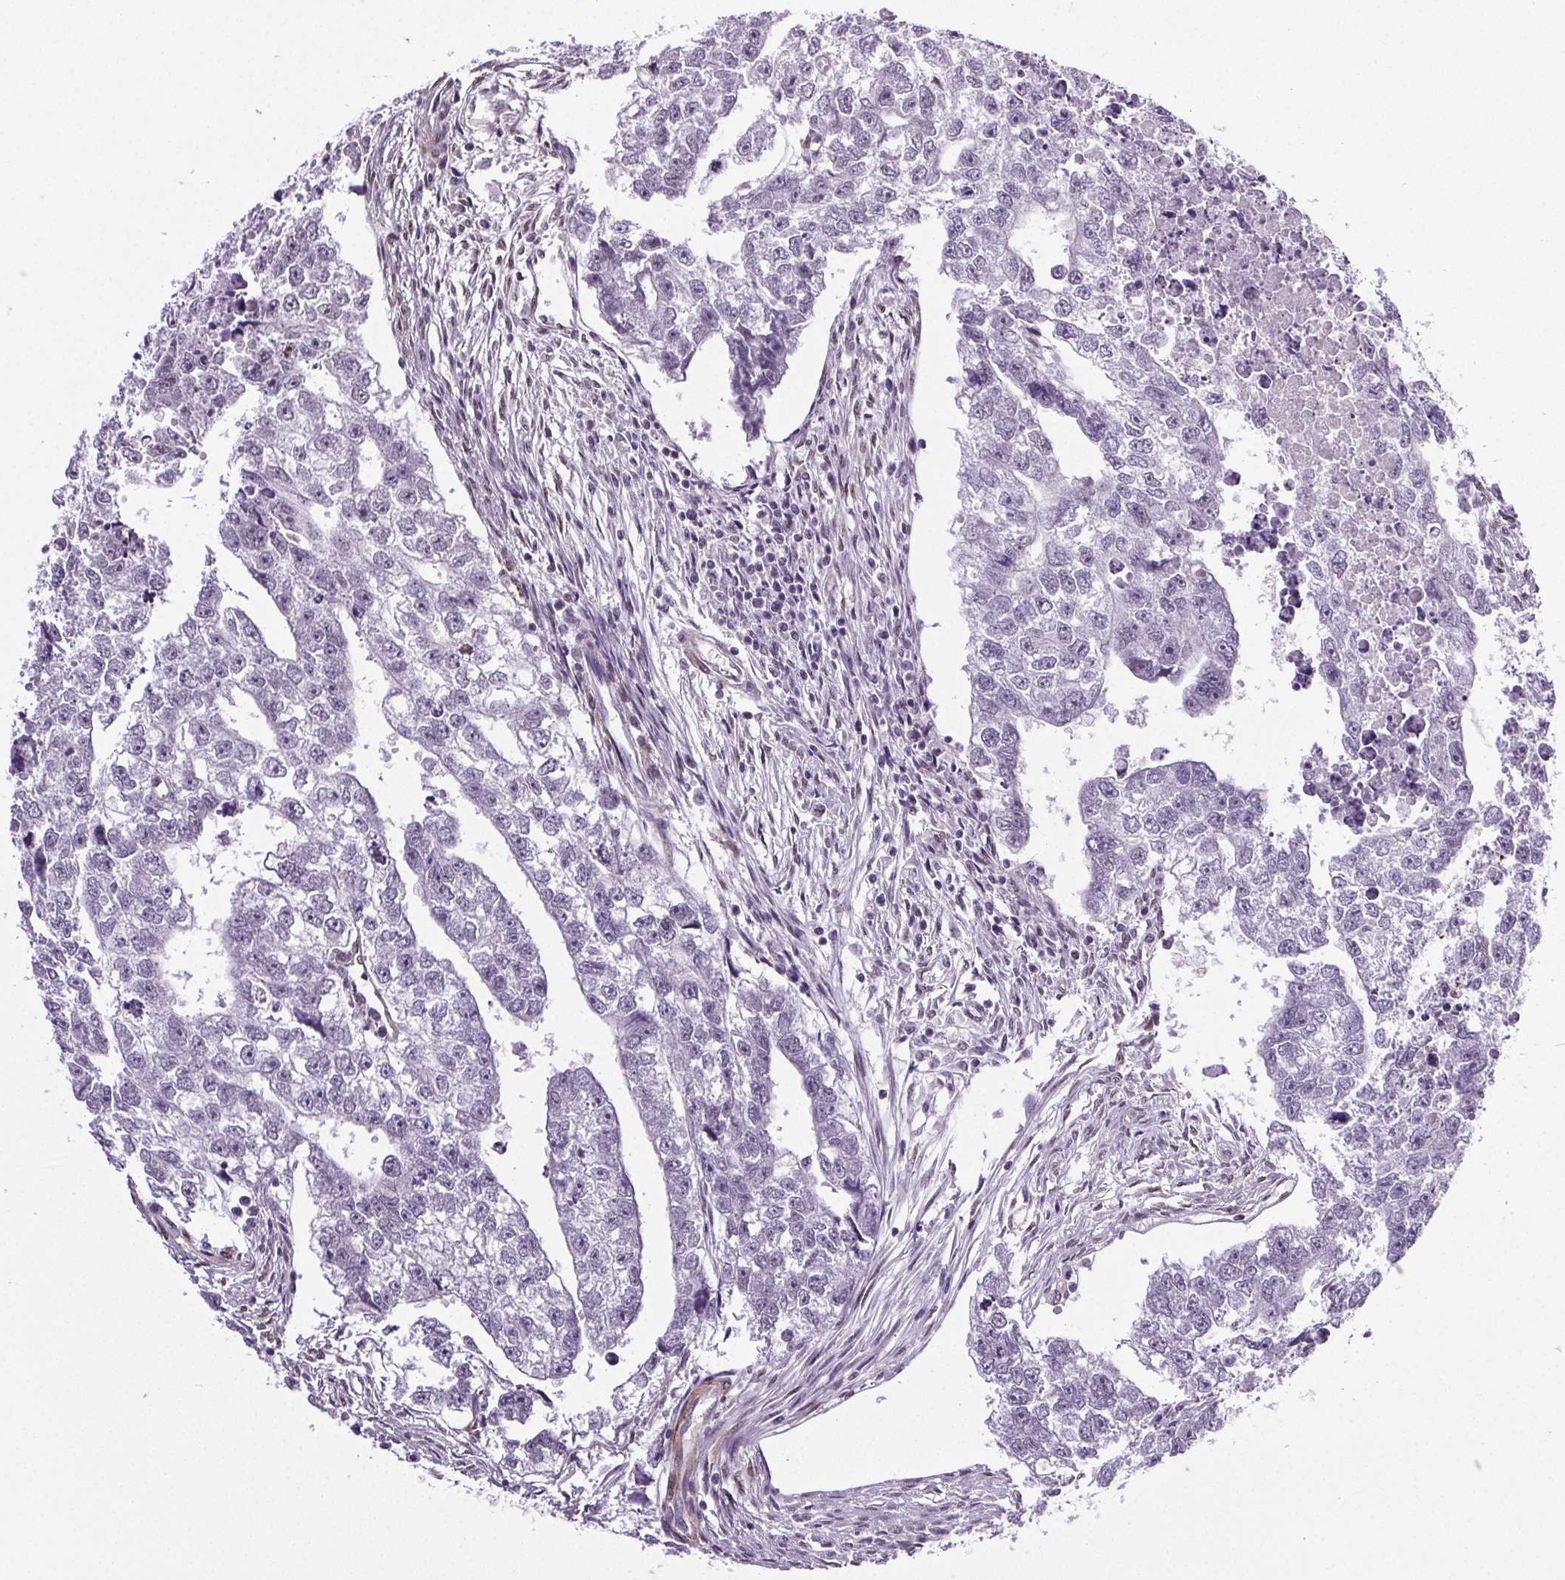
{"staining": {"intensity": "negative", "quantity": "none", "location": "none"}, "tissue": "testis cancer", "cell_type": "Tumor cells", "image_type": "cancer", "snomed": [{"axis": "morphology", "description": "Carcinoma, Embryonal, NOS"}, {"axis": "morphology", "description": "Teratoma, malignant, NOS"}, {"axis": "topography", "description": "Testis"}], "caption": "Tumor cells show no significant protein staining in testis cancer (malignant teratoma).", "gene": "GP6", "patient": {"sex": "male", "age": 44}}